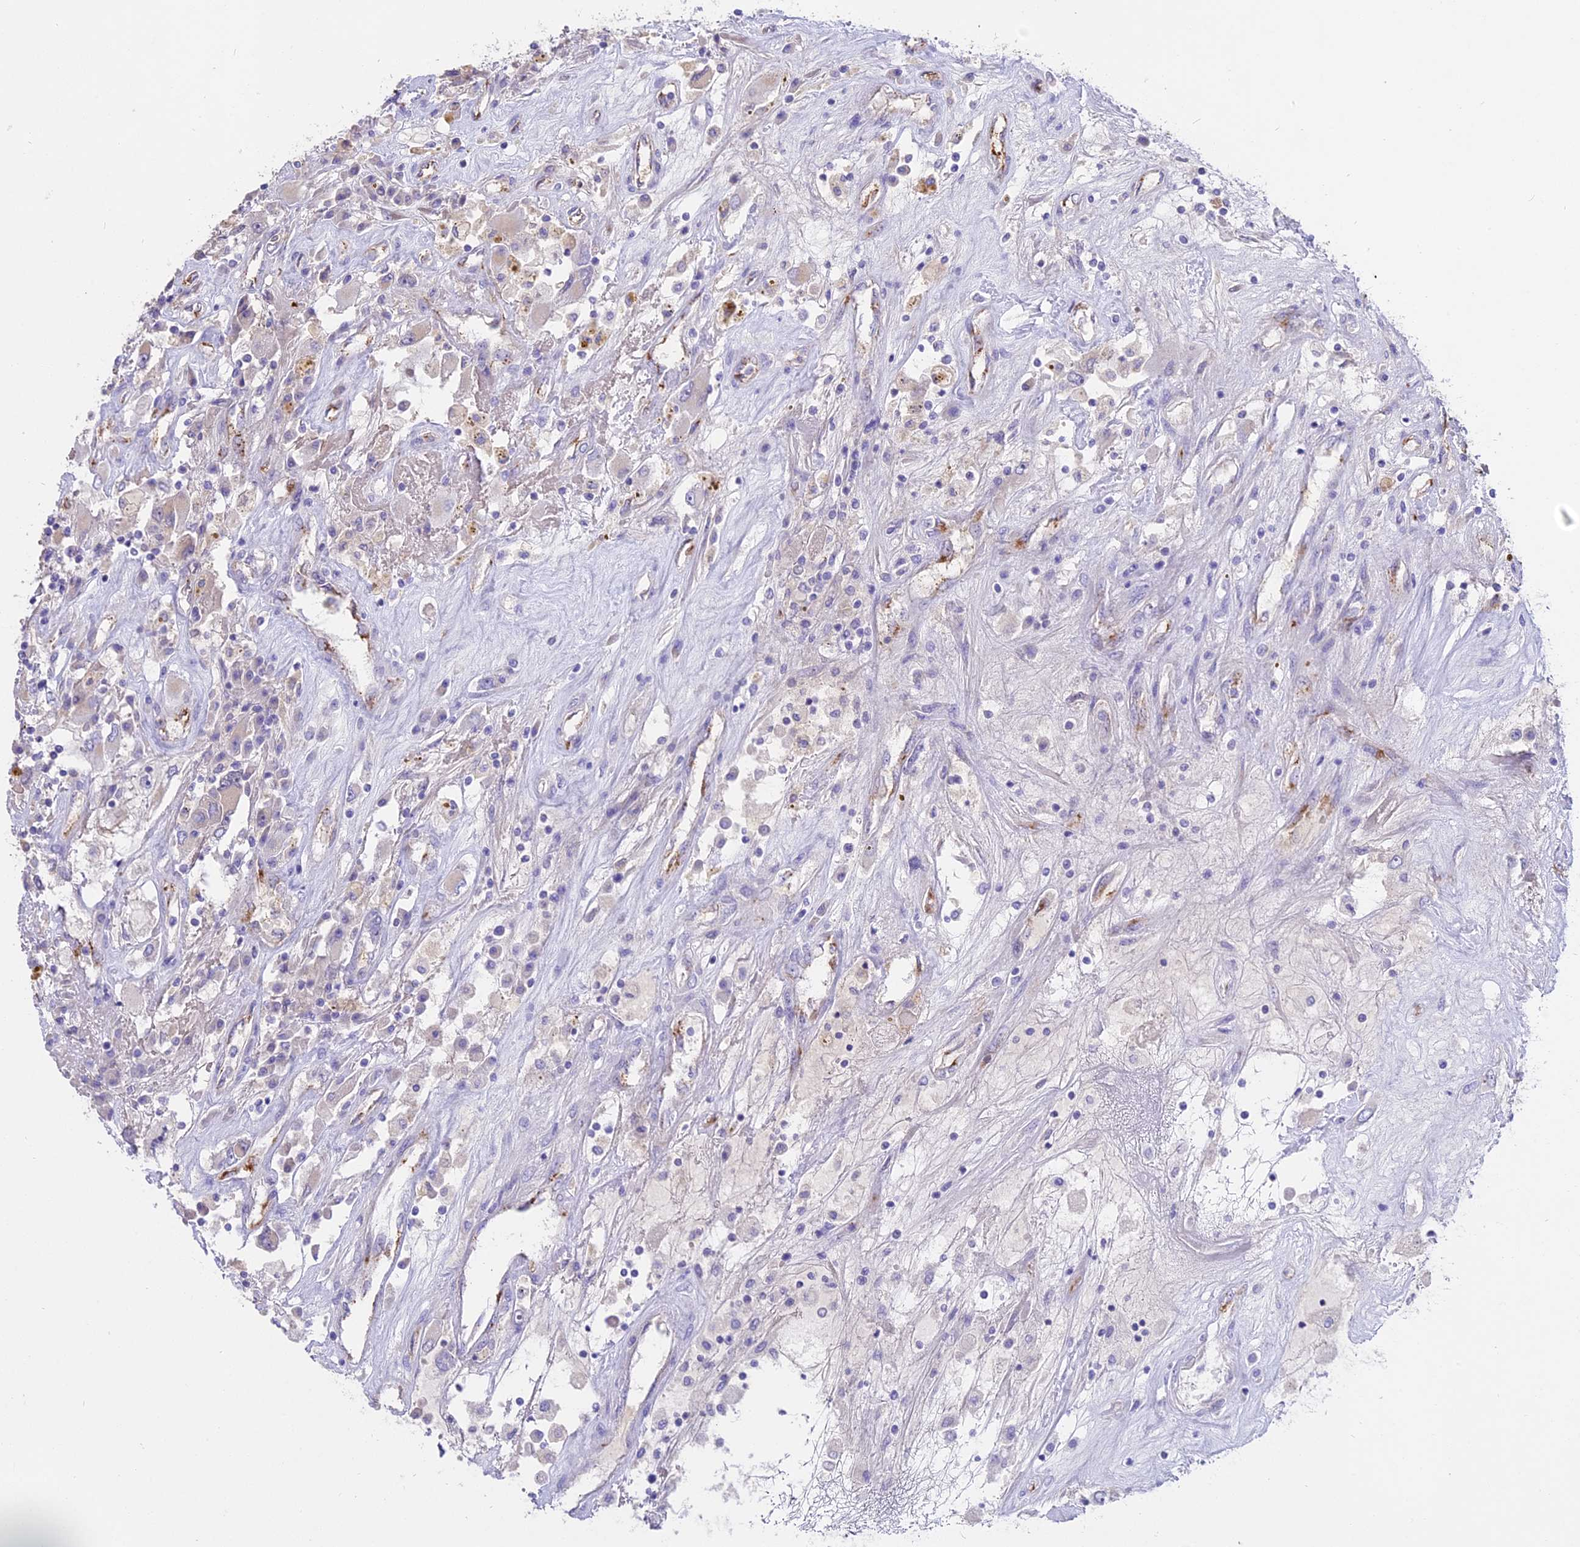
{"staining": {"intensity": "negative", "quantity": "none", "location": "none"}, "tissue": "renal cancer", "cell_type": "Tumor cells", "image_type": "cancer", "snomed": [{"axis": "morphology", "description": "Adenocarcinoma, NOS"}, {"axis": "topography", "description": "Kidney"}], "caption": "This micrograph is of renal cancer stained with immunohistochemistry (IHC) to label a protein in brown with the nuclei are counter-stained blue. There is no staining in tumor cells. (DAB immunohistochemistry (IHC), high magnification).", "gene": "WFDC2", "patient": {"sex": "female", "age": 52}}